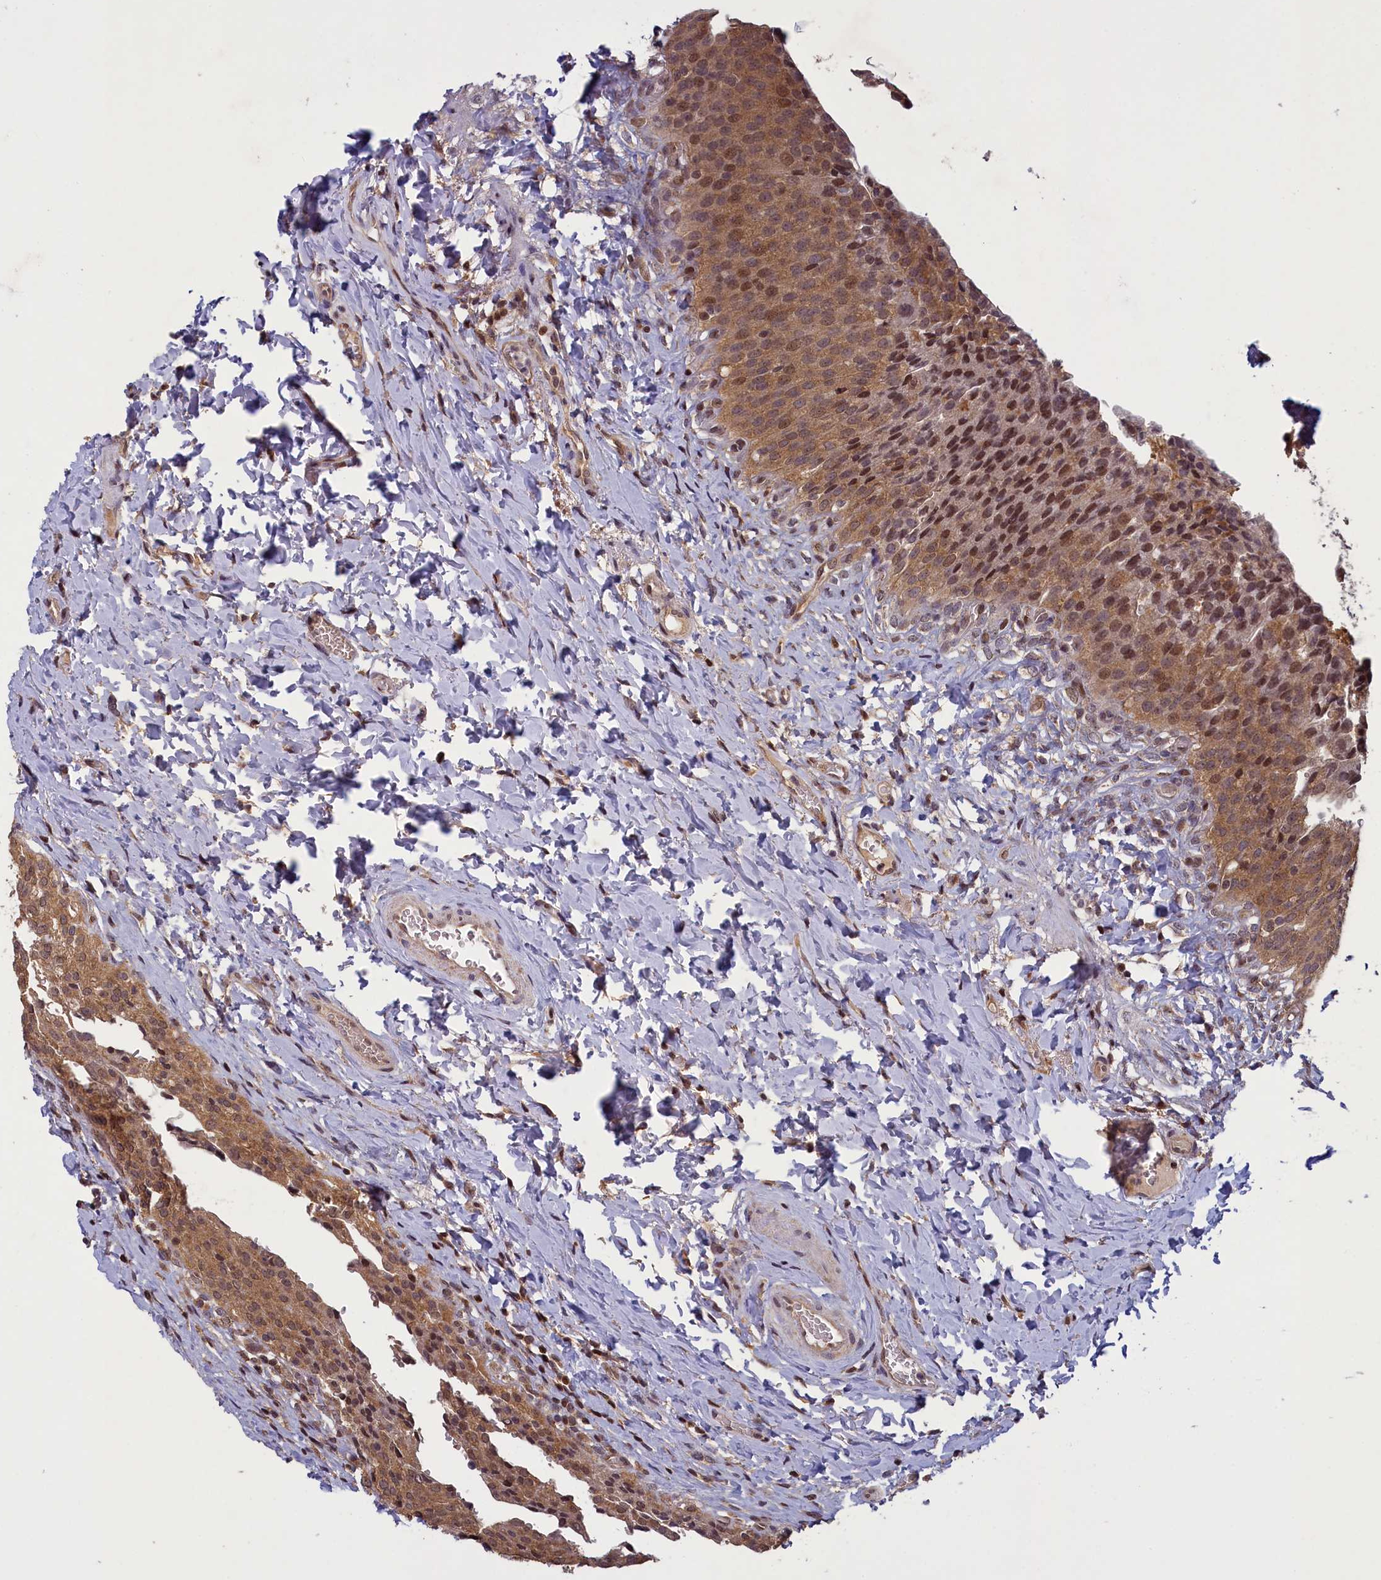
{"staining": {"intensity": "moderate", "quantity": ">75%", "location": "cytoplasmic/membranous,nuclear"}, "tissue": "urinary bladder", "cell_type": "Urothelial cells", "image_type": "normal", "snomed": [{"axis": "morphology", "description": "Normal tissue, NOS"}, {"axis": "morphology", "description": "Inflammation, NOS"}, {"axis": "topography", "description": "Urinary bladder"}], "caption": "High-power microscopy captured an IHC photomicrograph of unremarkable urinary bladder, revealing moderate cytoplasmic/membranous,nuclear positivity in about >75% of urothelial cells. Nuclei are stained in blue.", "gene": "NUBP1", "patient": {"sex": "male", "age": 64}}